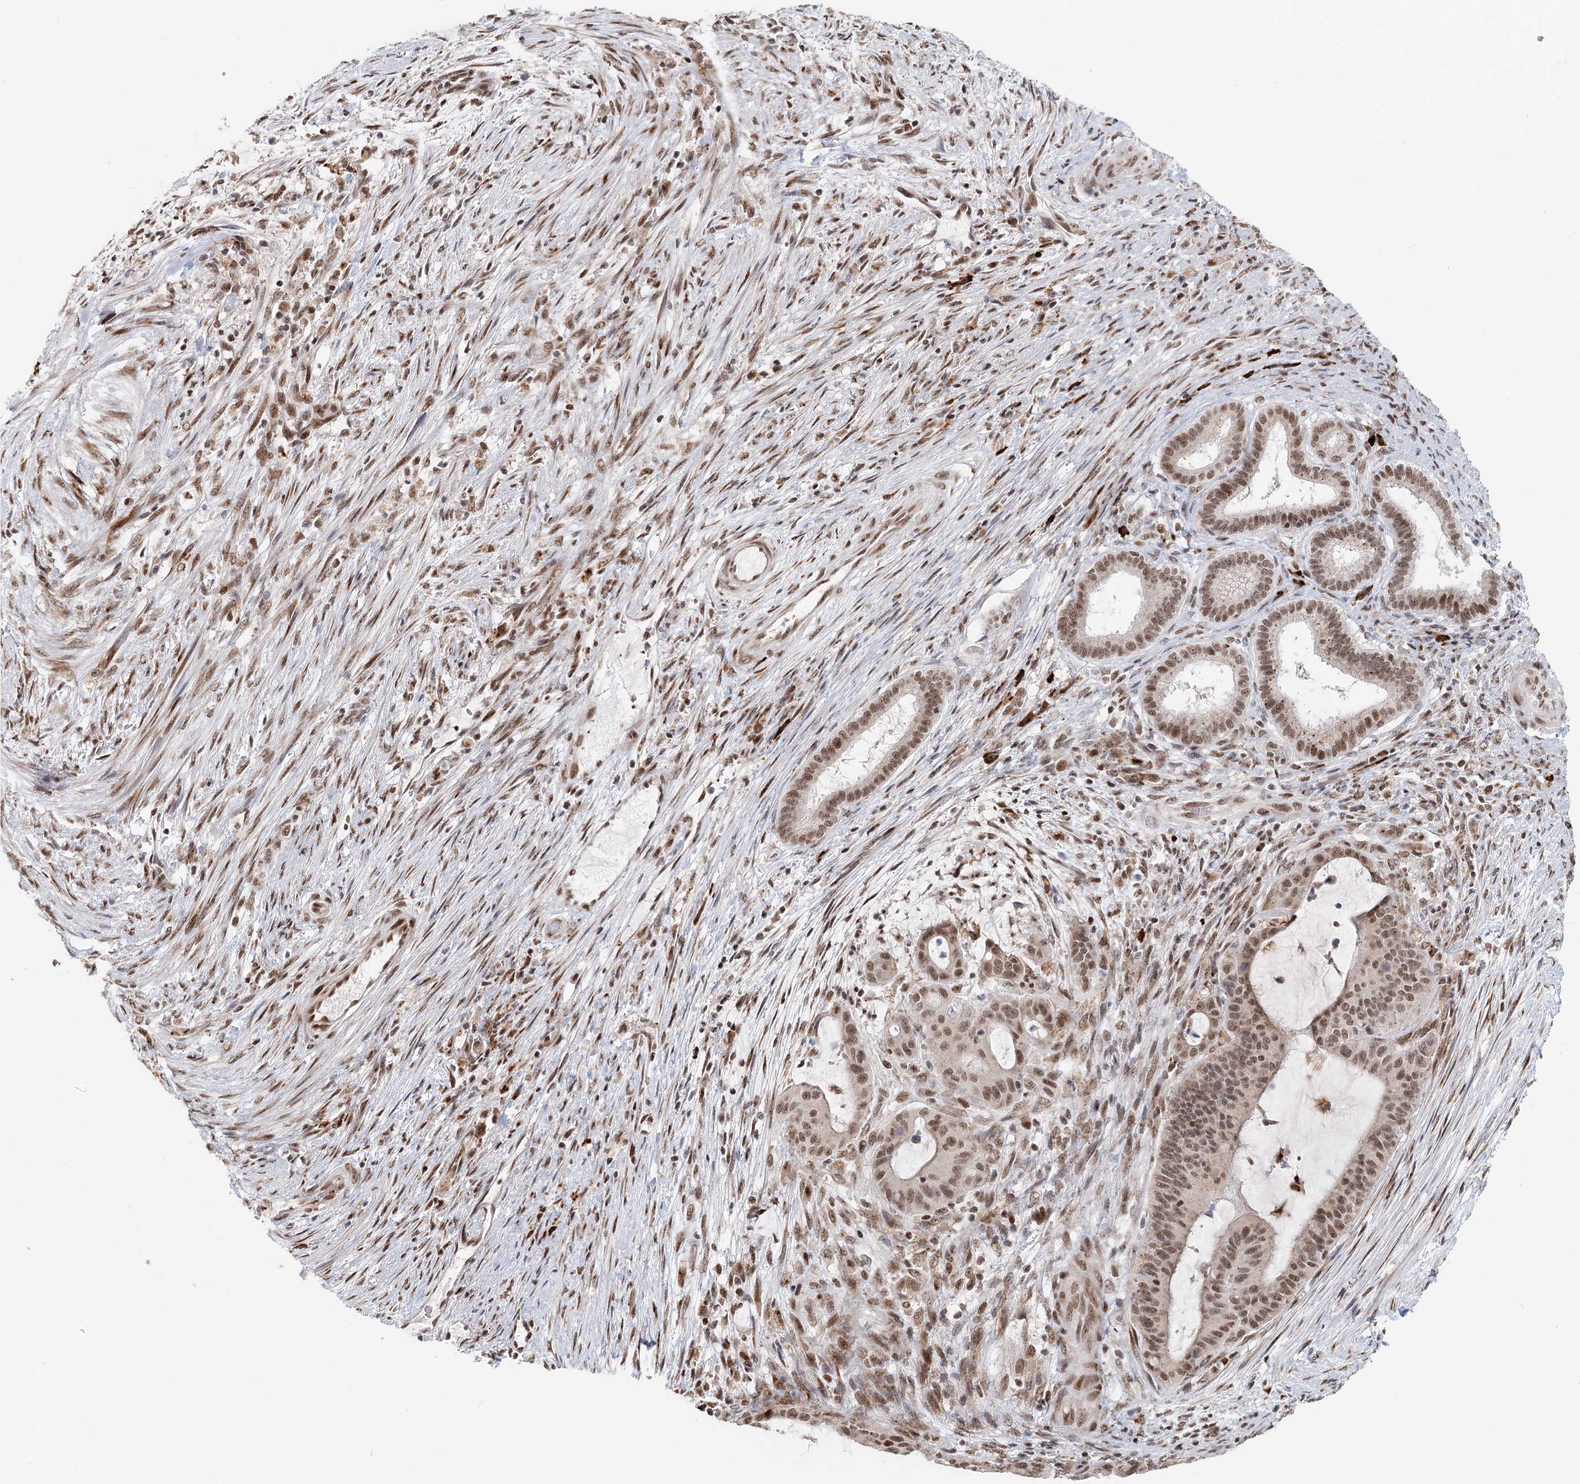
{"staining": {"intensity": "moderate", "quantity": ">75%", "location": "nuclear"}, "tissue": "liver cancer", "cell_type": "Tumor cells", "image_type": "cancer", "snomed": [{"axis": "morphology", "description": "Normal tissue, NOS"}, {"axis": "morphology", "description": "Cholangiocarcinoma"}, {"axis": "topography", "description": "Liver"}, {"axis": "topography", "description": "Peripheral nerve tissue"}], "caption": "This is a micrograph of IHC staining of cholangiocarcinoma (liver), which shows moderate expression in the nuclear of tumor cells.", "gene": "BNIP5", "patient": {"sex": "female", "age": 73}}